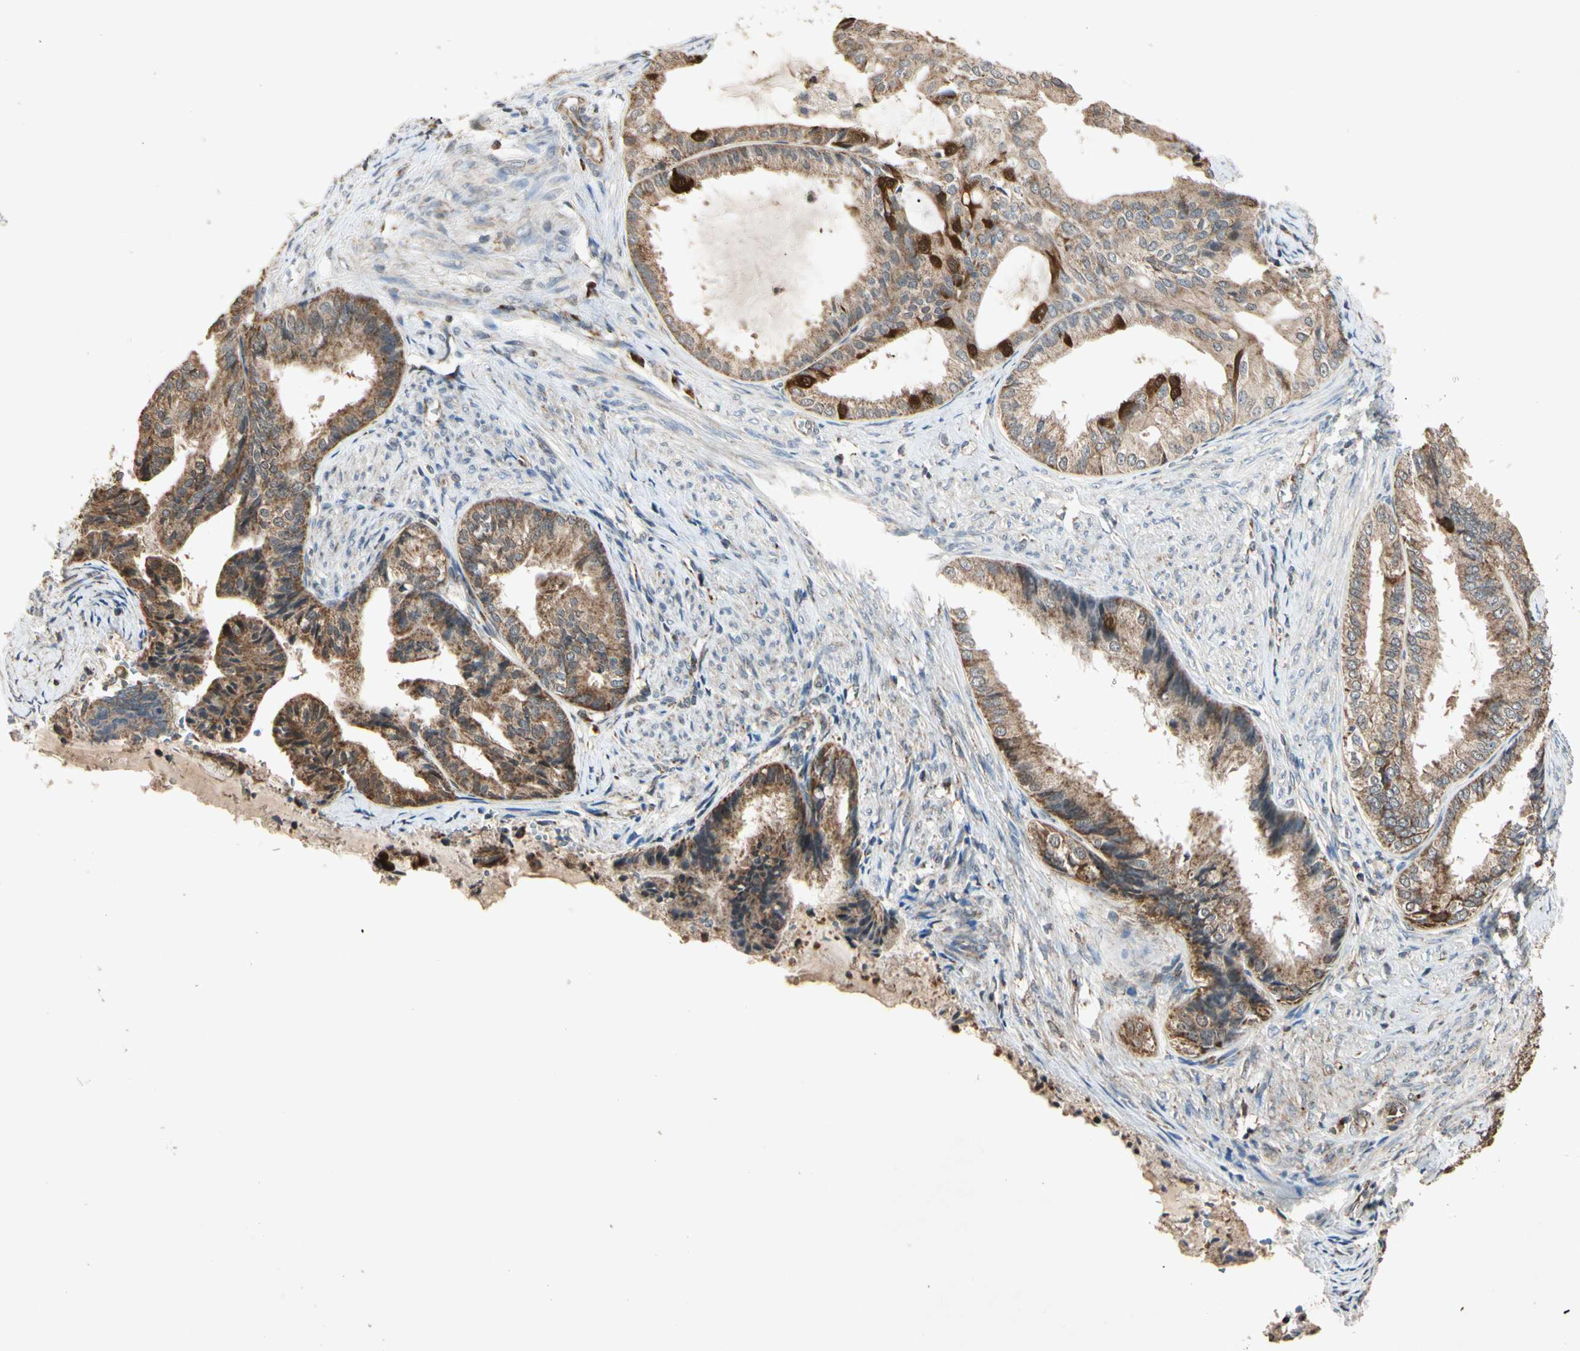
{"staining": {"intensity": "moderate", "quantity": "25%-75%", "location": "cytoplasmic/membranous,nuclear"}, "tissue": "endometrial cancer", "cell_type": "Tumor cells", "image_type": "cancer", "snomed": [{"axis": "morphology", "description": "Adenocarcinoma, NOS"}, {"axis": "topography", "description": "Endometrium"}], "caption": "Endometrial adenocarcinoma stained for a protein (brown) demonstrates moderate cytoplasmic/membranous and nuclear positive positivity in about 25%-75% of tumor cells.", "gene": "PRDX5", "patient": {"sex": "female", "age": 86}}